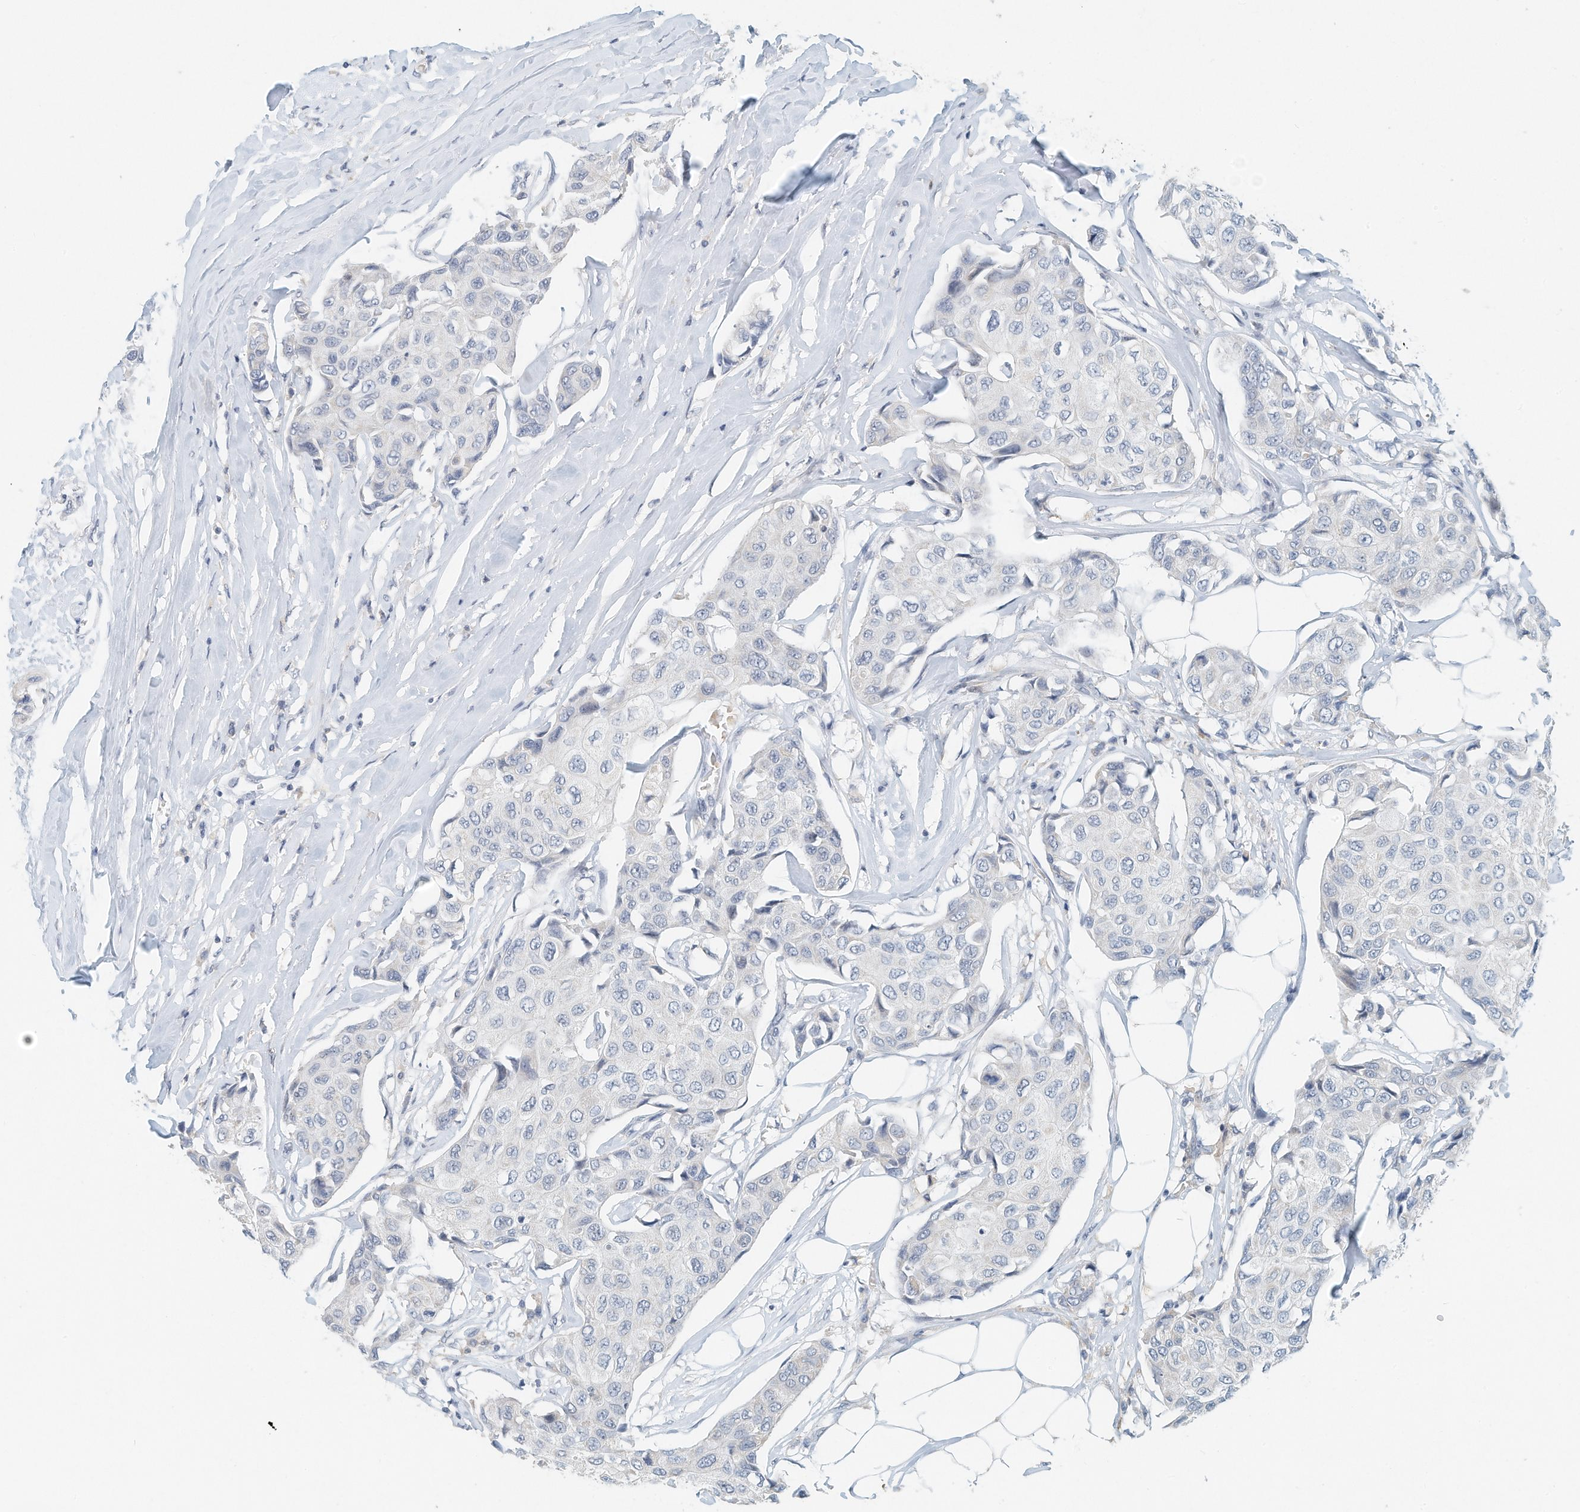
{"staining": {"intensity": "negative", "quantity": "none", "location": "none"}, "tissue": "breast cancer", "cell_type": "Tumor cells", "image_type": "cancer", "snomed": [{"axis": "morphology", "description": "Duct carcinoma"}, {"axis": "topography", "description": "Breast"}], "caption": "An immunohistochemistry (IHC) image of breast cancer is shown. There is no staining in tumor cells of breast cancer.", "gene": "MICAL1", "patient": {"sex": "female", "age": 80}}